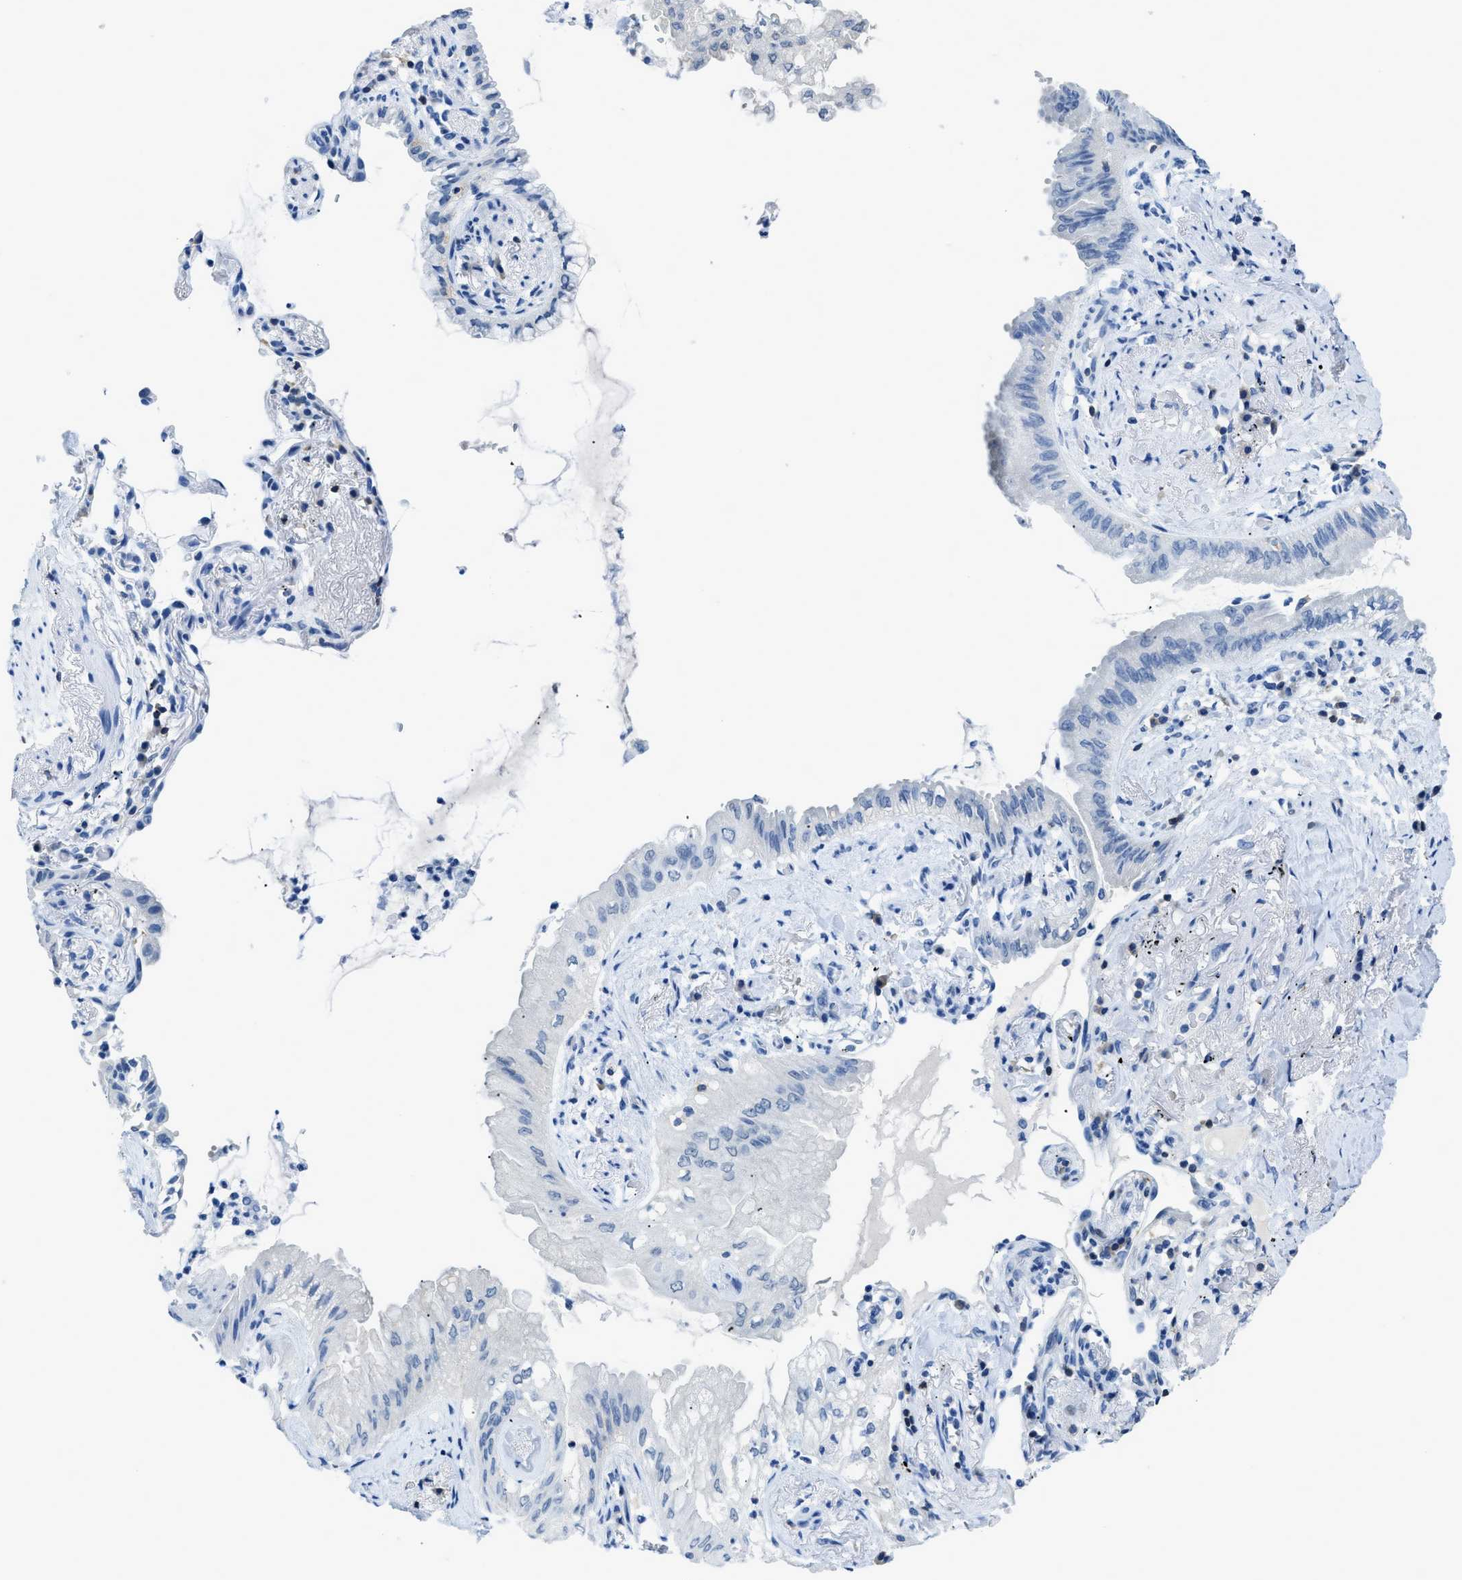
{"staining": {"intensity": "negative", "quantity": "none", "location": "none"}, "tissue": "lung cancer", "cell_type": "Tumor cells", "image_type": "cancer", "snomed": [{"axis": "morphology", "description": "Normal tissue, NOS"}, {"axis": "morphology", "description": "Adenocarcinoma, NOS"}, {"axis": "topography", "description": "Bronchus"}, {"axis": "topography", "description": "Lung"}], "caption": "A micrograph of lung adenocarcinoma stained for a protein demonstrates no brown staining in tumor cells. (DAB (3,3'-diaminobenzidine) immunohistochemistry visualized using brightfield microscopy, high magnification).", "gene": "NFATC2", "patient": {"sex": "female", "age": 70}}